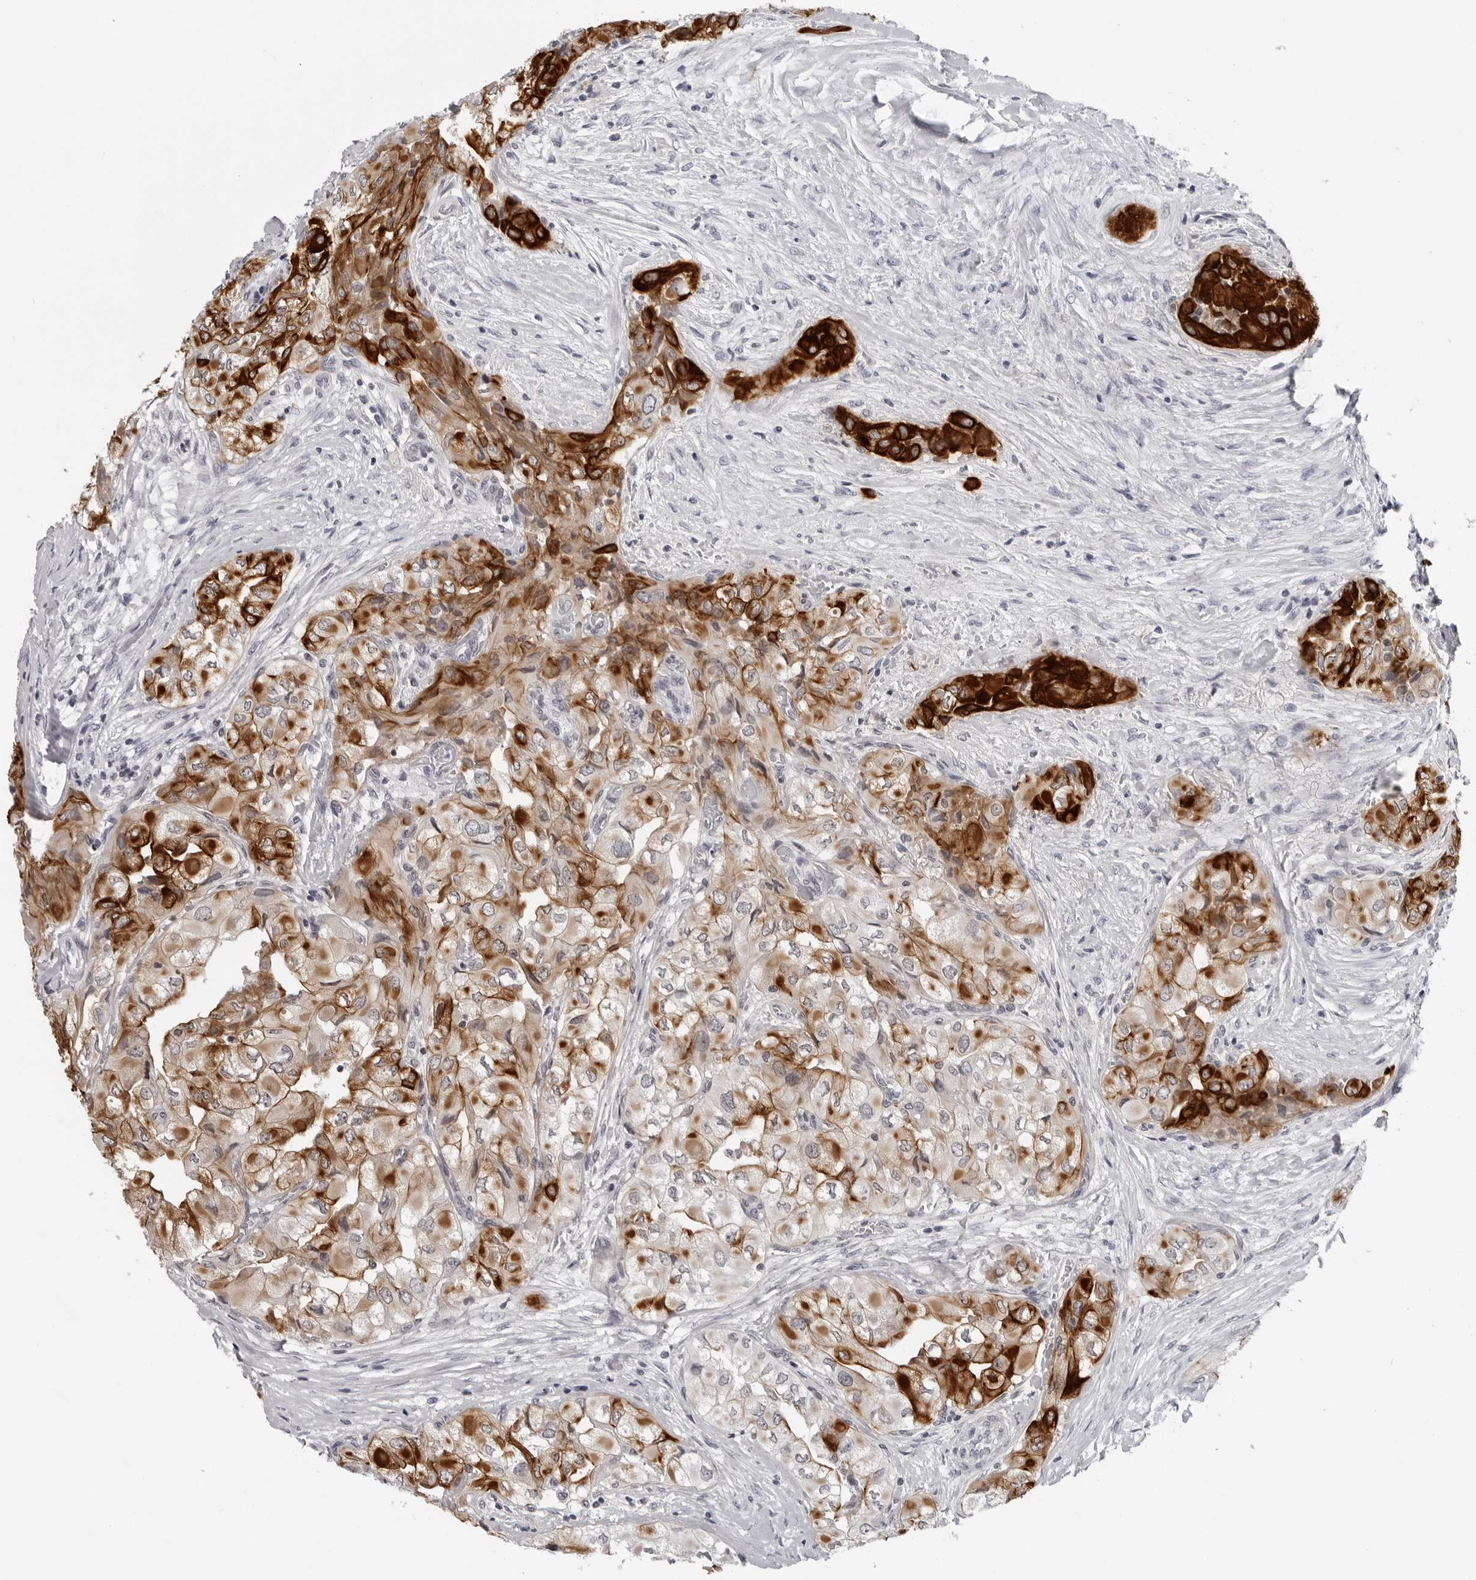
{"staining": {"intensity": "strong", "quantity": ">75%", "location": "cytoplasmic/membranous"}, "tissue": "thyroid cancer", "cell_type": "Tumor cells", "image_type": "cancer", "snomed": [{"axis": "morphology", "description": "Papillary adenocarcinoma, NOS"}, {"axis": "topography", "description": "Thyroid gland"}], "caption": "Protein staining by immunohistochemistry (IHC) shows strong cytoplasmic/membranous expression in approximately >75% of tumor cells in thyroid cancer.", "gene": "CCDC28B", "patient": {"sex": "female", "age": 59}}